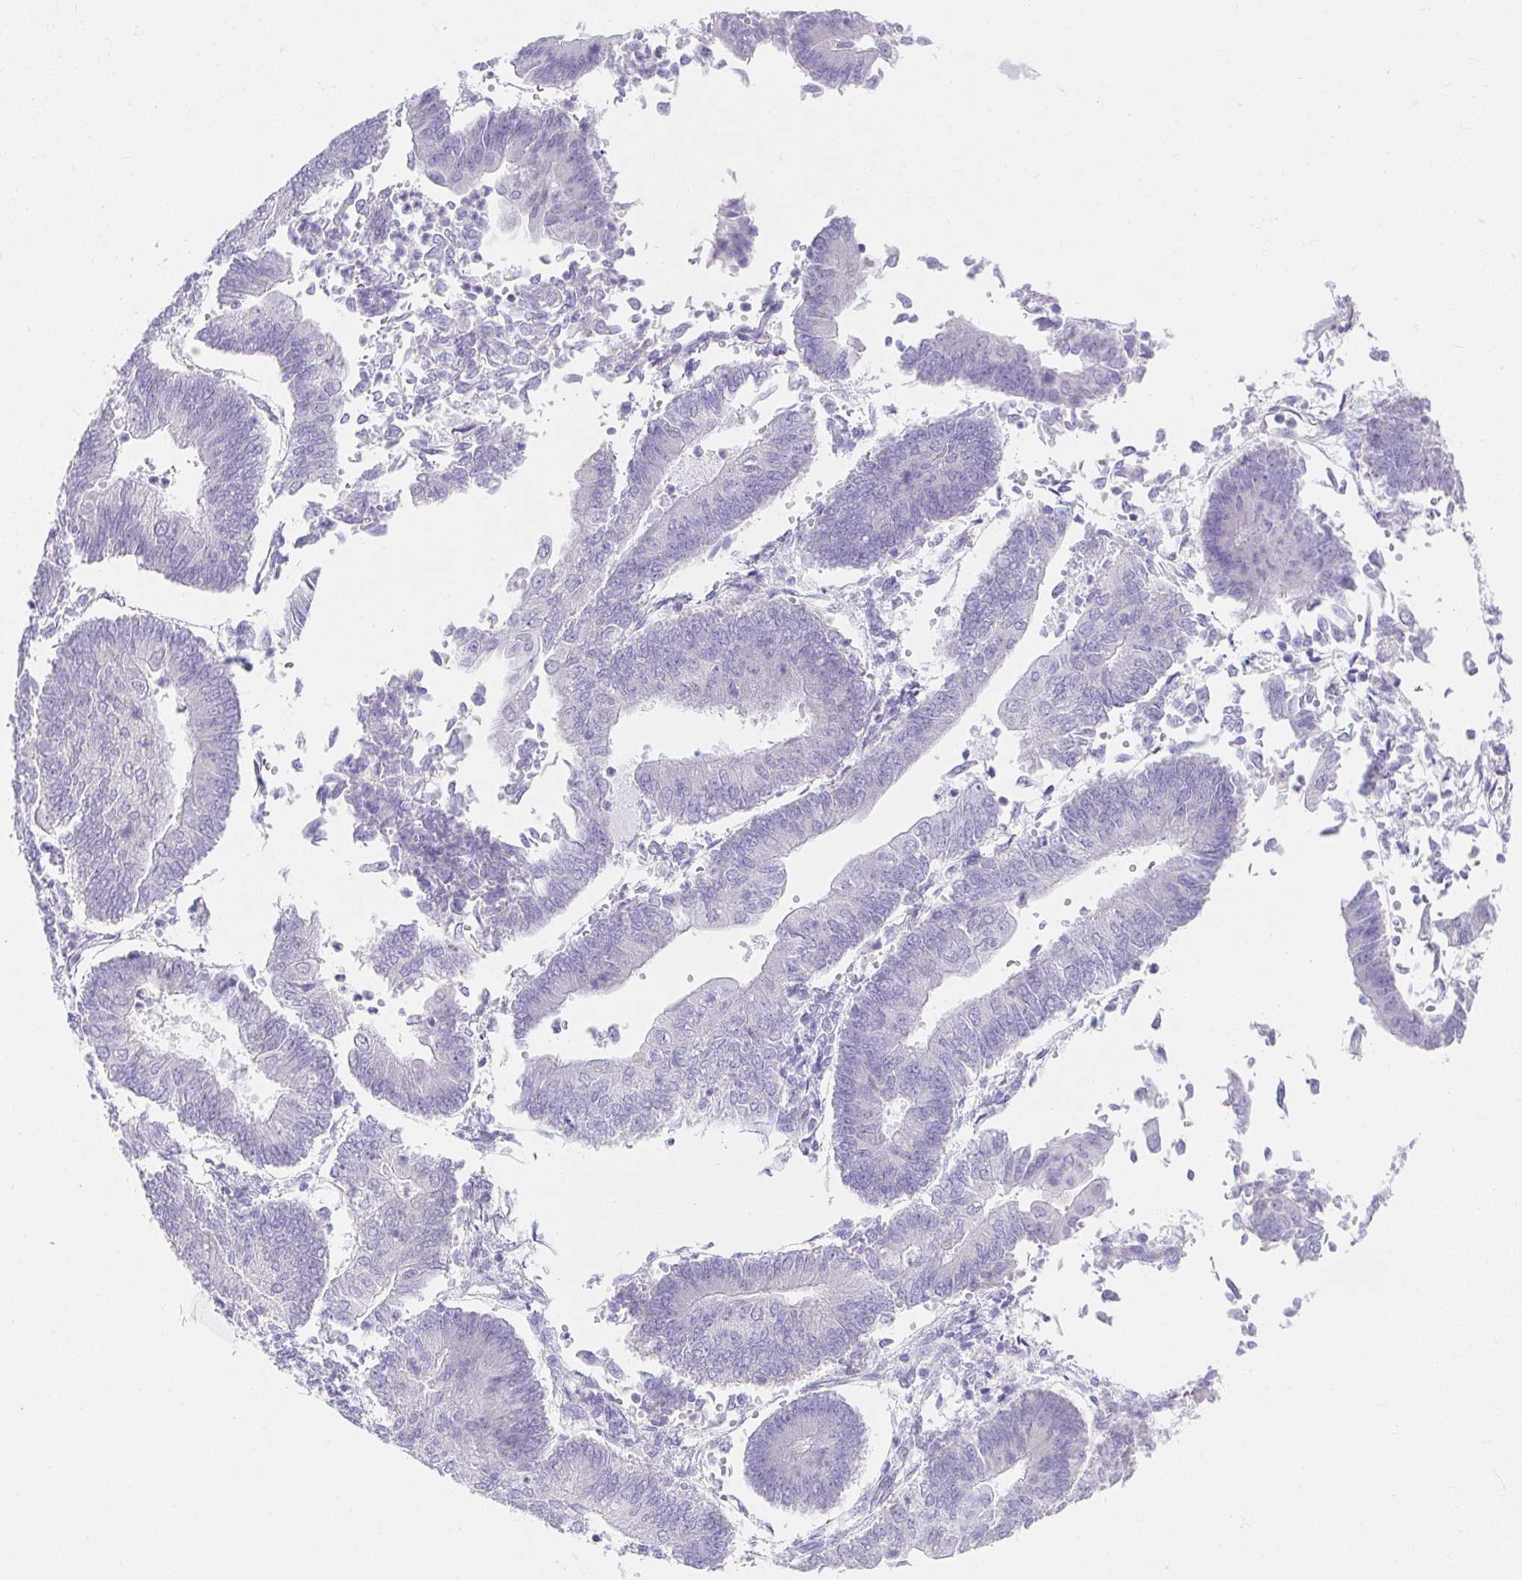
{"staining": {"intensity": "negative", "quantity": "none", "location": "none"}, "tissue": "endometrial cancer", "cell_type": "Tumor cells", "image_type": "cancer", "snomed": [{"axis": "morphology", "description": "Adenocarcinoma, NOS"}, {"axis": "topography", "description": "Endometrium"}], "caption": "Immunohistochemical staining of endometrial cancer (adenocarcinoma) shows no significant staining in tumor cells.", "gene": "VGLL1", "patient": {"sex": "female", "age": 65}}